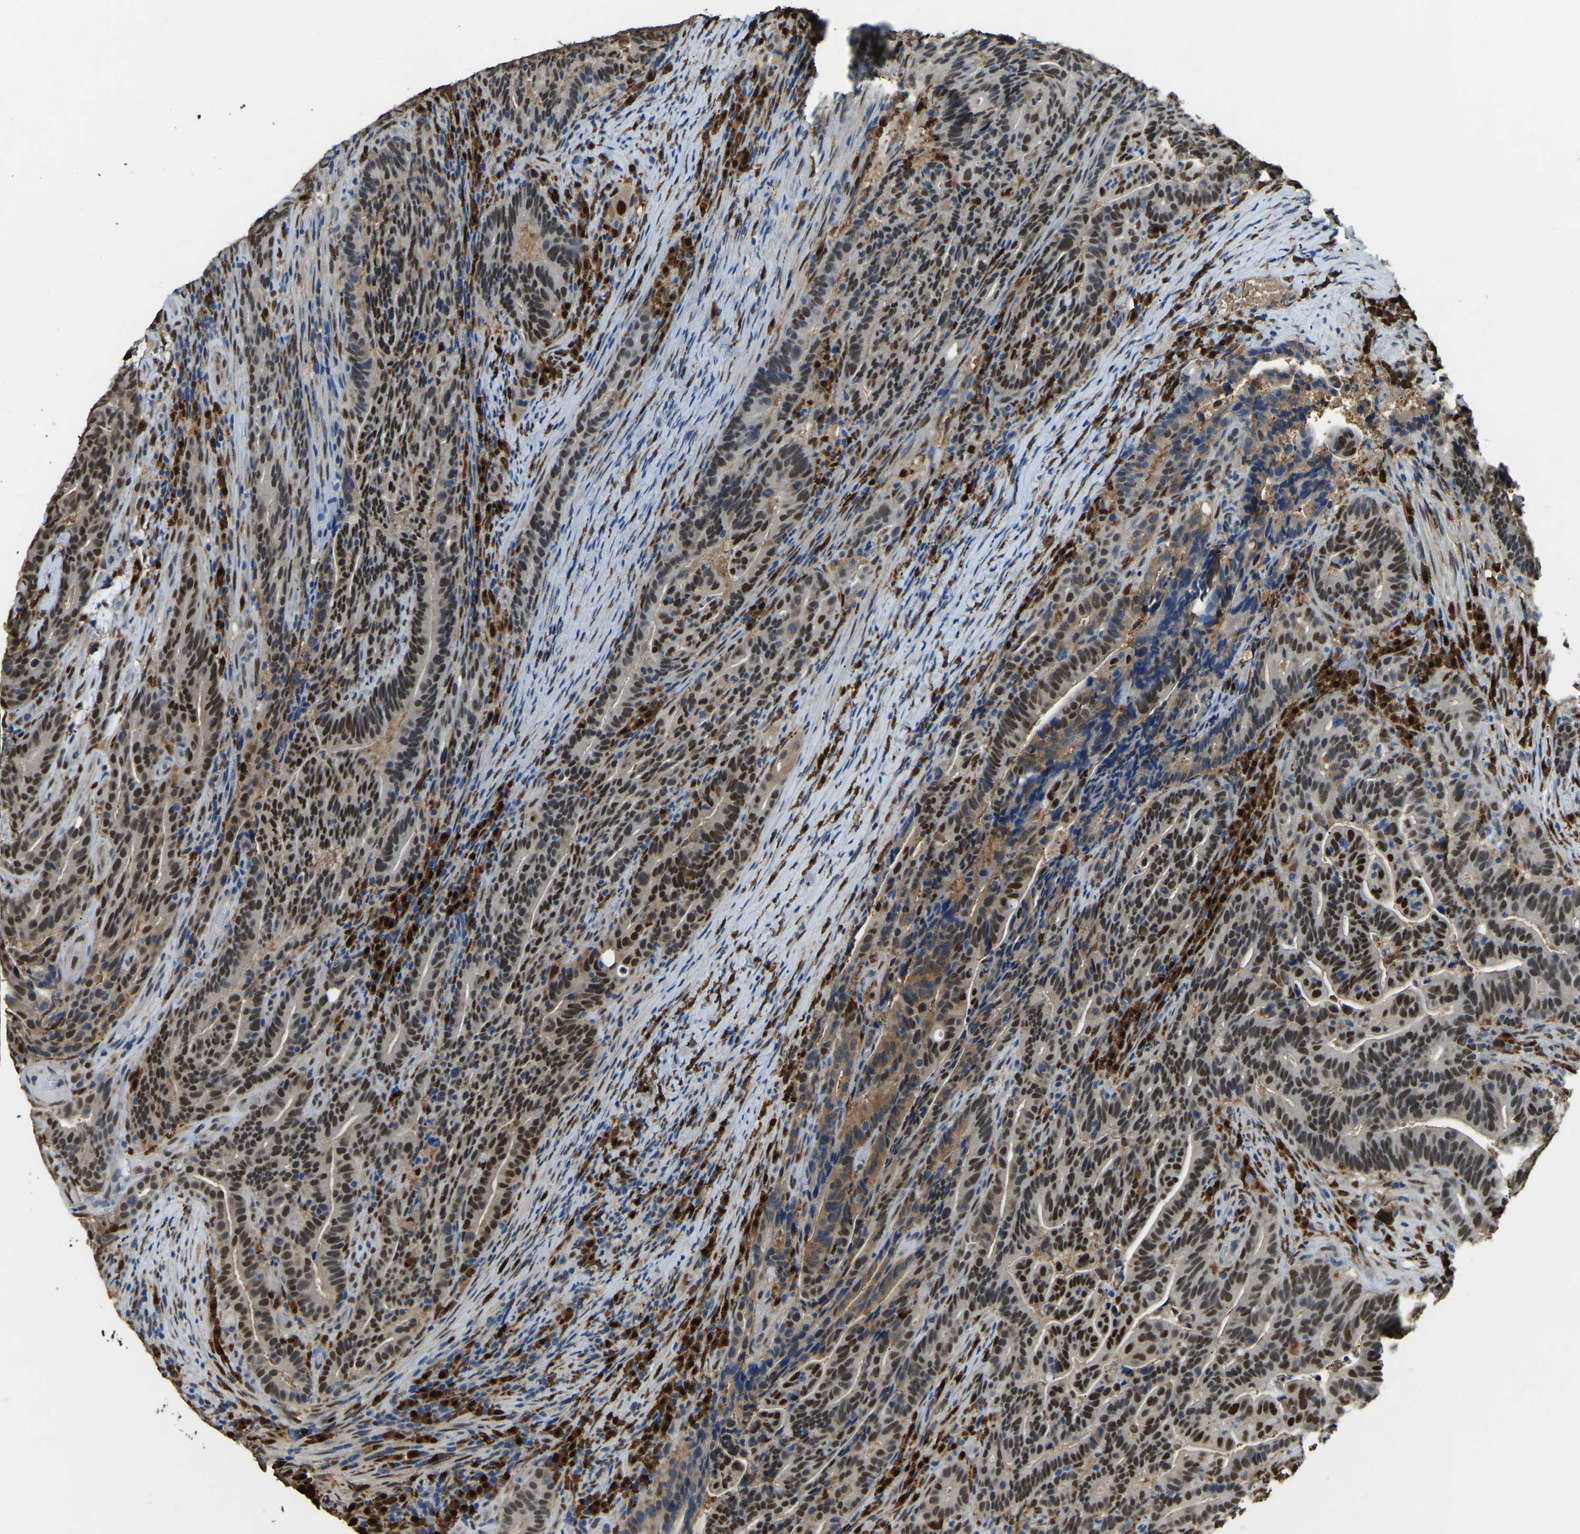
{"staining": {"intensity": "strong", "quantity": ">75%", "location": "cytoplasmic/membranous,nuclear"}, "tissue": "colorectal cancer", "cell_type": "Tumor cells", "image_type": "cancer", "snomed": [{"axis": "morphology", "description": "Adenocarcinoma, NOS"}, {"axis": "topography", "description": "Colon"}], "caption": "Protein staining of colorectal adenocarcinoma tissue exhibits strong cytoplasmic/membranous and nuclear positivity in about >75% of tumor cells.", "gene": "NANS", "patient": {"sex": "female", "age": 66}}